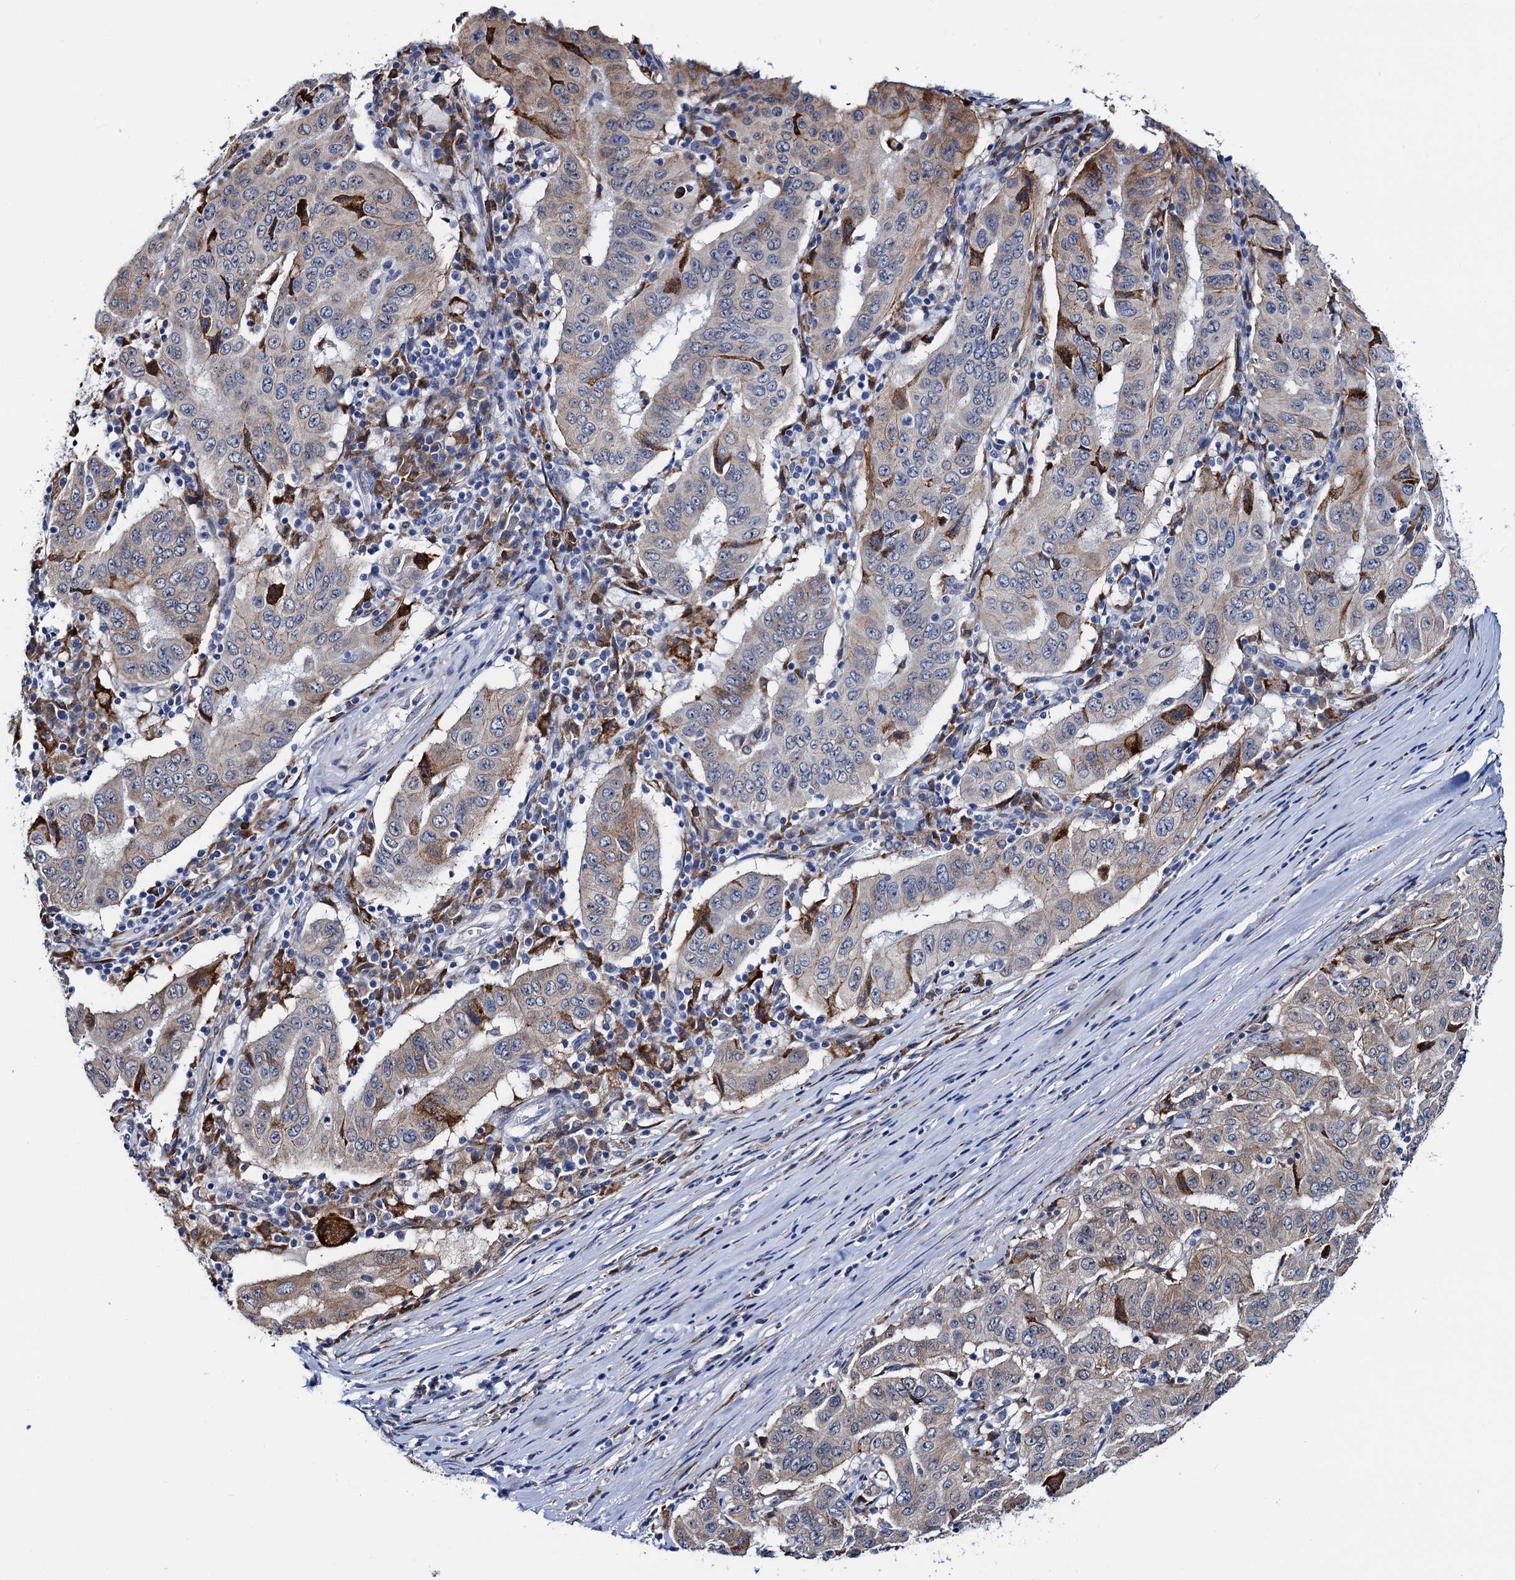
{"staining": {"intensity": "moderate", "quantity": "<25%", "location": "cytoplasmic/membranous"}, "tissue": "pancreatic cancer", "cell_type": "Tumor cells", "image_type": "cancer", "snomed": [{"axis": "morphology", "description": "Adenocarcinoma, NOS"}, {"axis": "topography", "description": "Pancreas"}], "caption": "Immunohistochemical staining of human pancreatic cancer (adenocarcinoma) demonstrates moderate cytoplasmic/membranous protein positivity in about <25% of tumor cells. (DAB IHC, brown staining for protein, blue staining for nuclei).", "gene": "SLC7A10", "patient": {"sex": "male", "age": 63}}